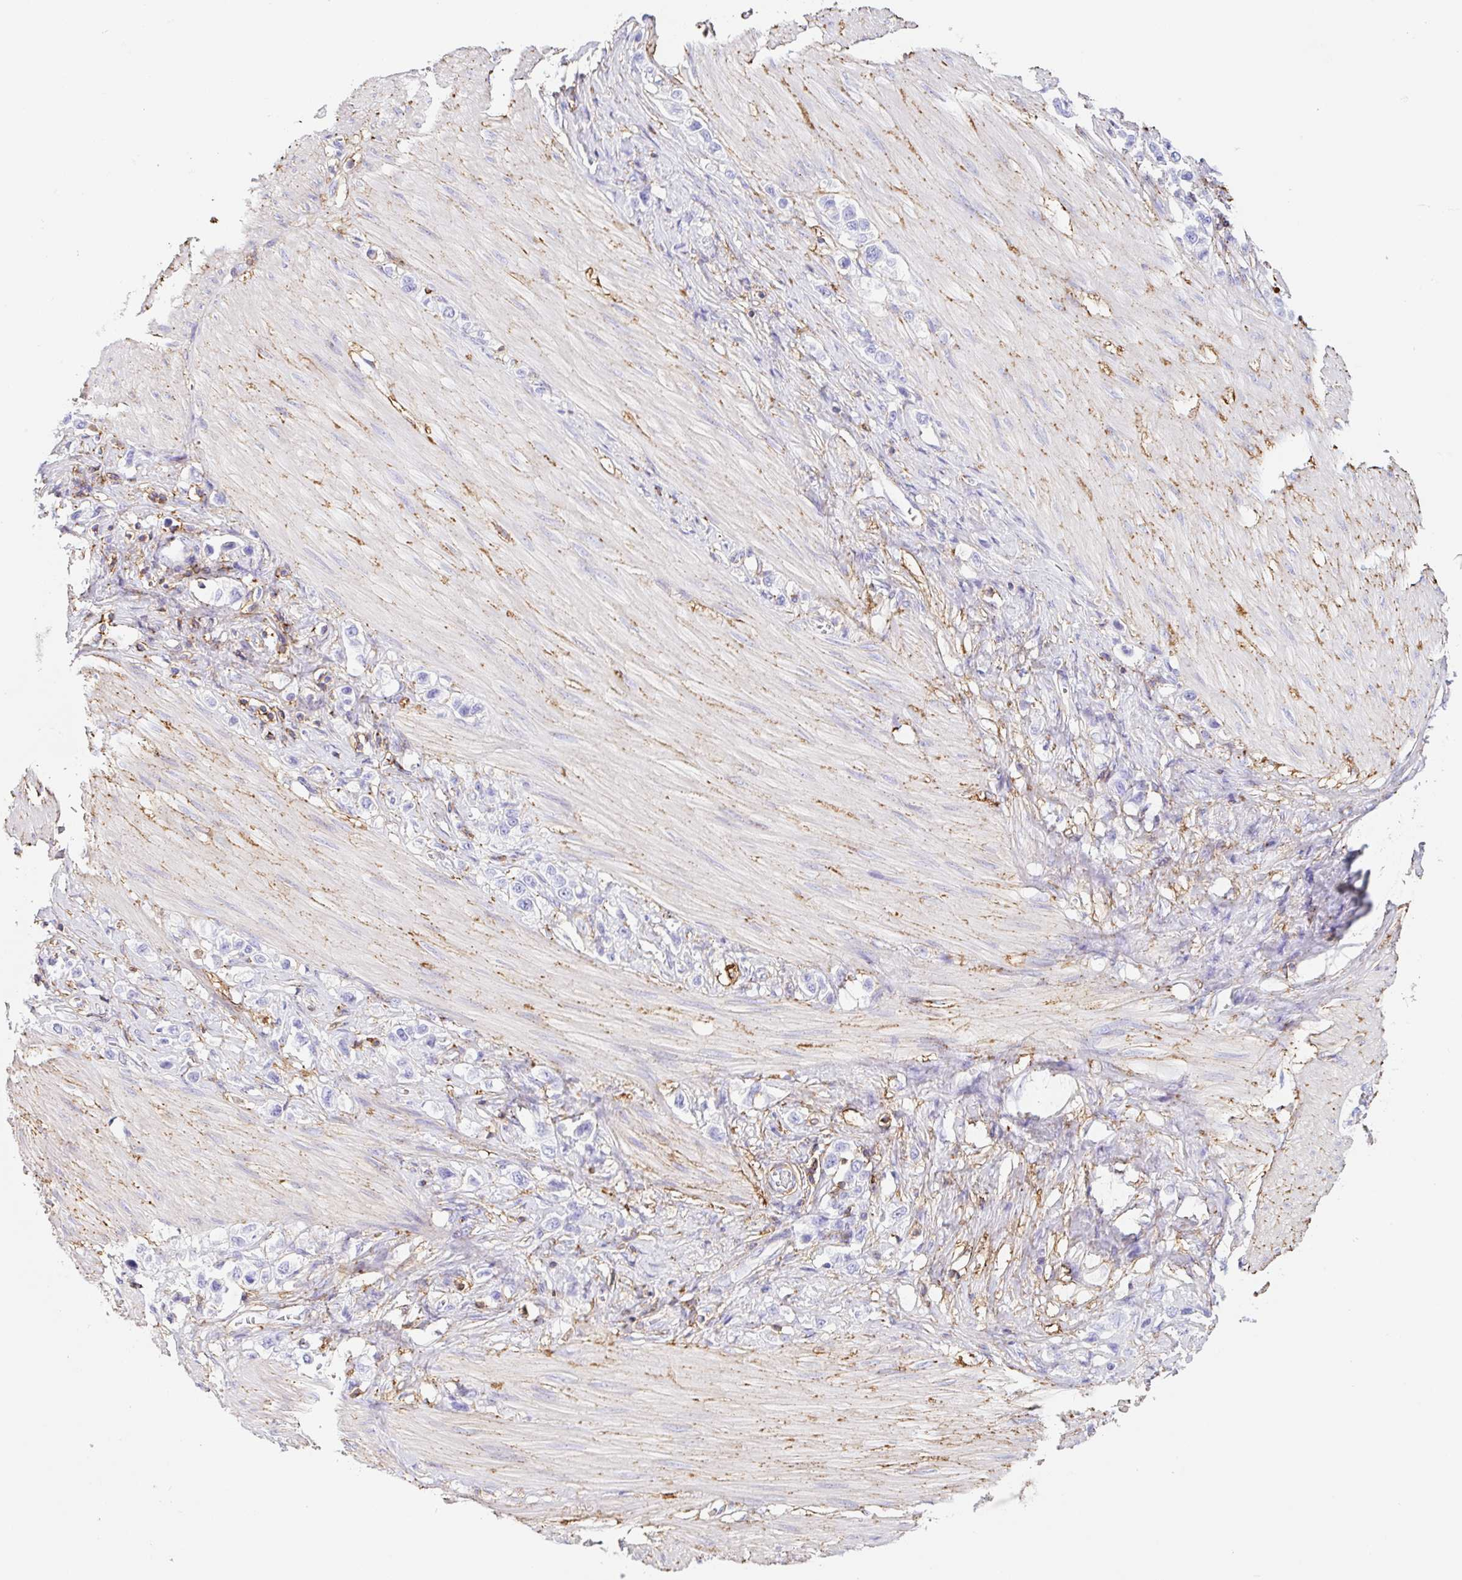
{"staining": {"intensity": "negative", "quantity": "none", "location": "none"}, "tissue": "stomach cancer", "cell_type": "Tumor cells", "image_type": "cancer", "snomed": [{"axis": "morphology", "description": "Adenocarcinoma, NOS"}, {"axis": "topography", "description": "Stomach"}], "caption": "The photomicrograph displays no staining of tumor cells in stomach cancer (adenocarcinoma).", "gene": "MTTP", "patient": {"sex": "female", "age": 65}}